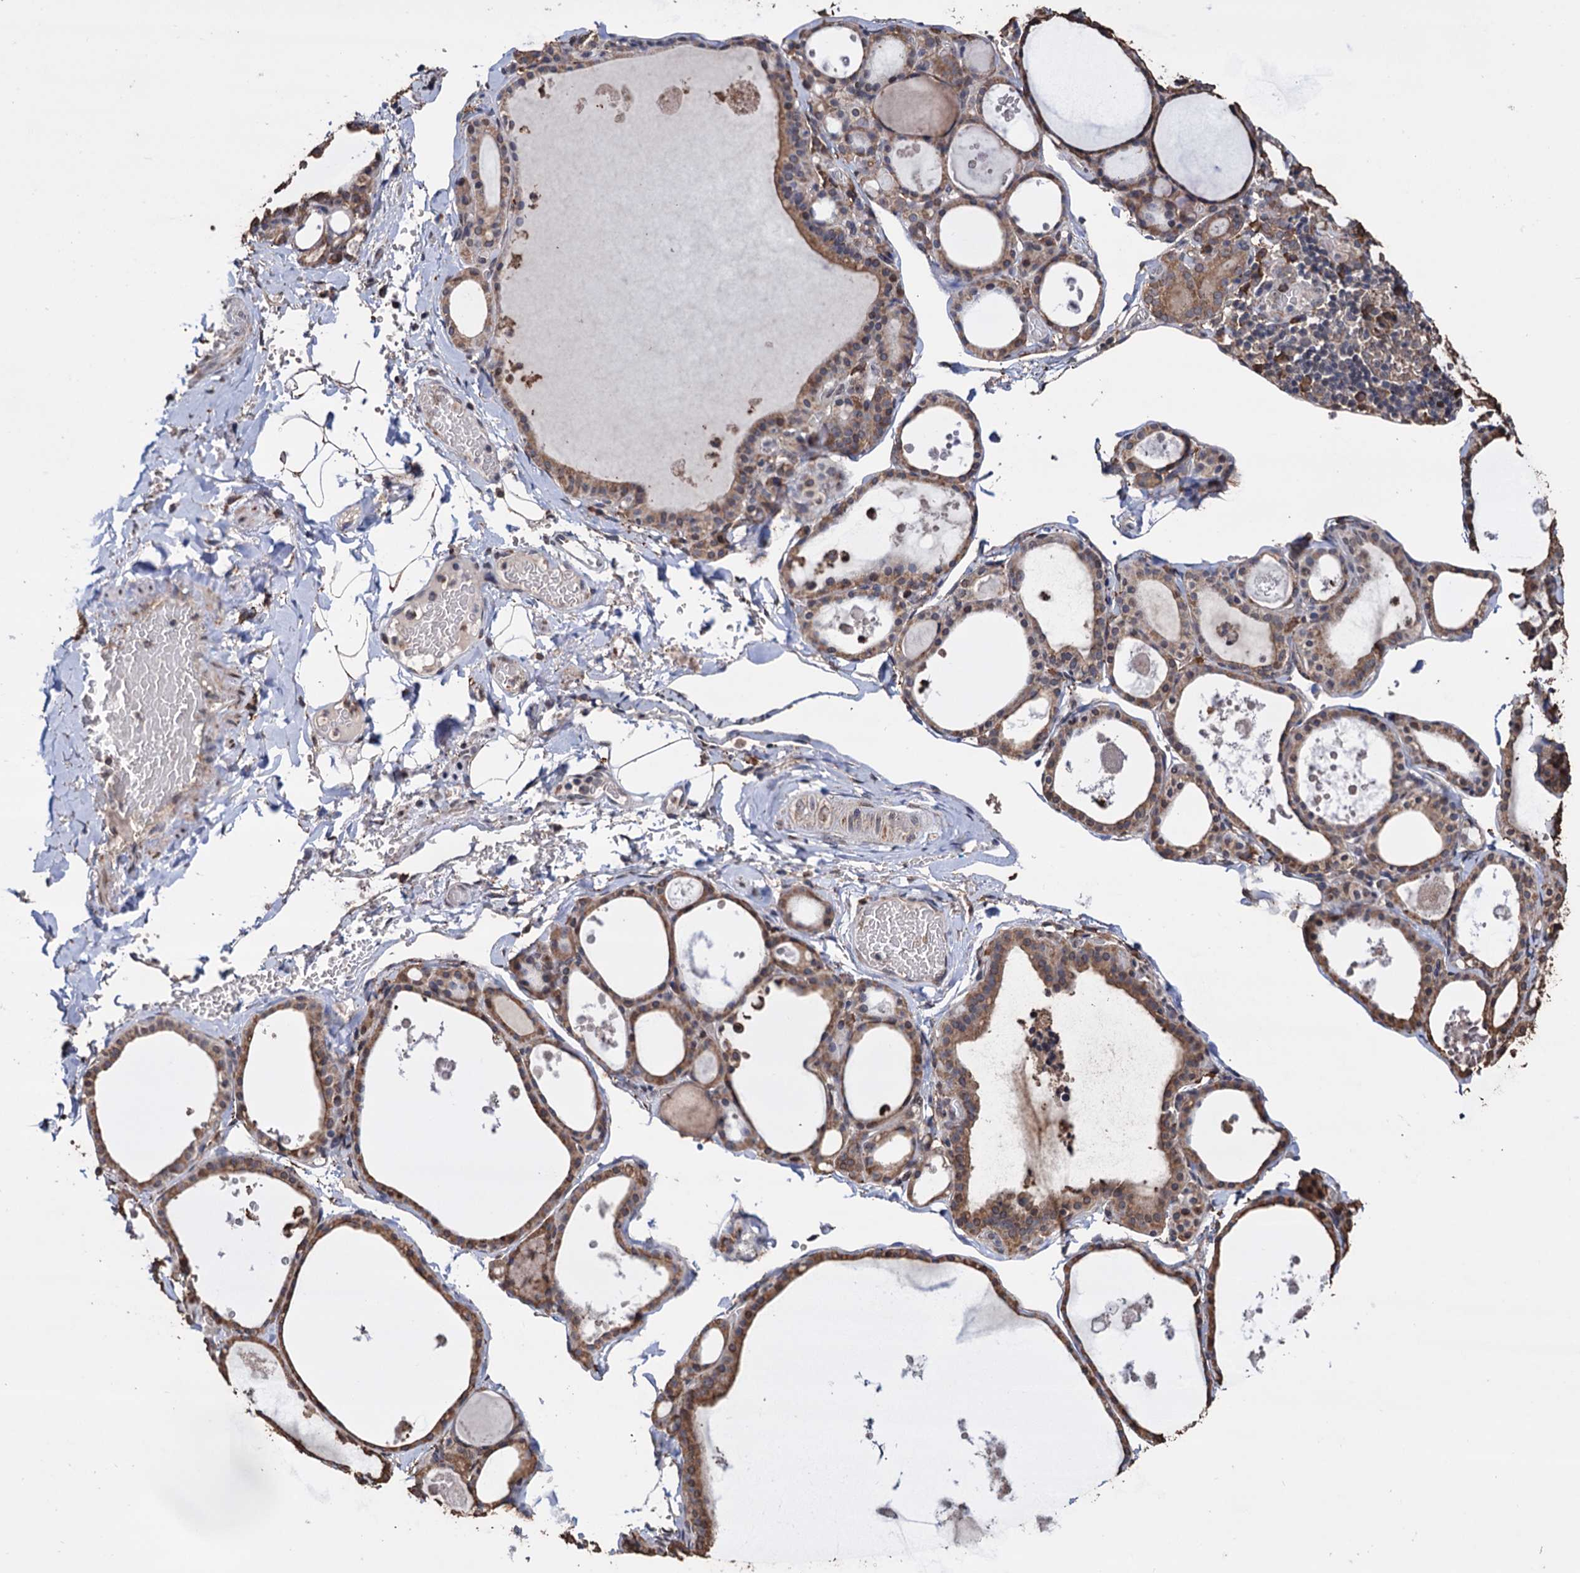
{"staining": {"intensity": "moderate", "quantity": ">75%", "location": "cytoplasmic/membranous"}, "tissue": "thyroid gland", "cell_type": "Glandular cells", "image_type": "normal", "snomed": [{"axis": "morphology", "description": "Normal tissue, NOS"}, {"axis": "topography", "description": "Thyroid gland"}], "caption": "Immunohistochemical staining of unremarkable human thyroid gland exhibits medium levels of moderate cytoplasmic/membranous staining in approximately >75% of glandular cells.", "gene": "TBC1D12", "patient": {"sex": "male", "age": 56}}